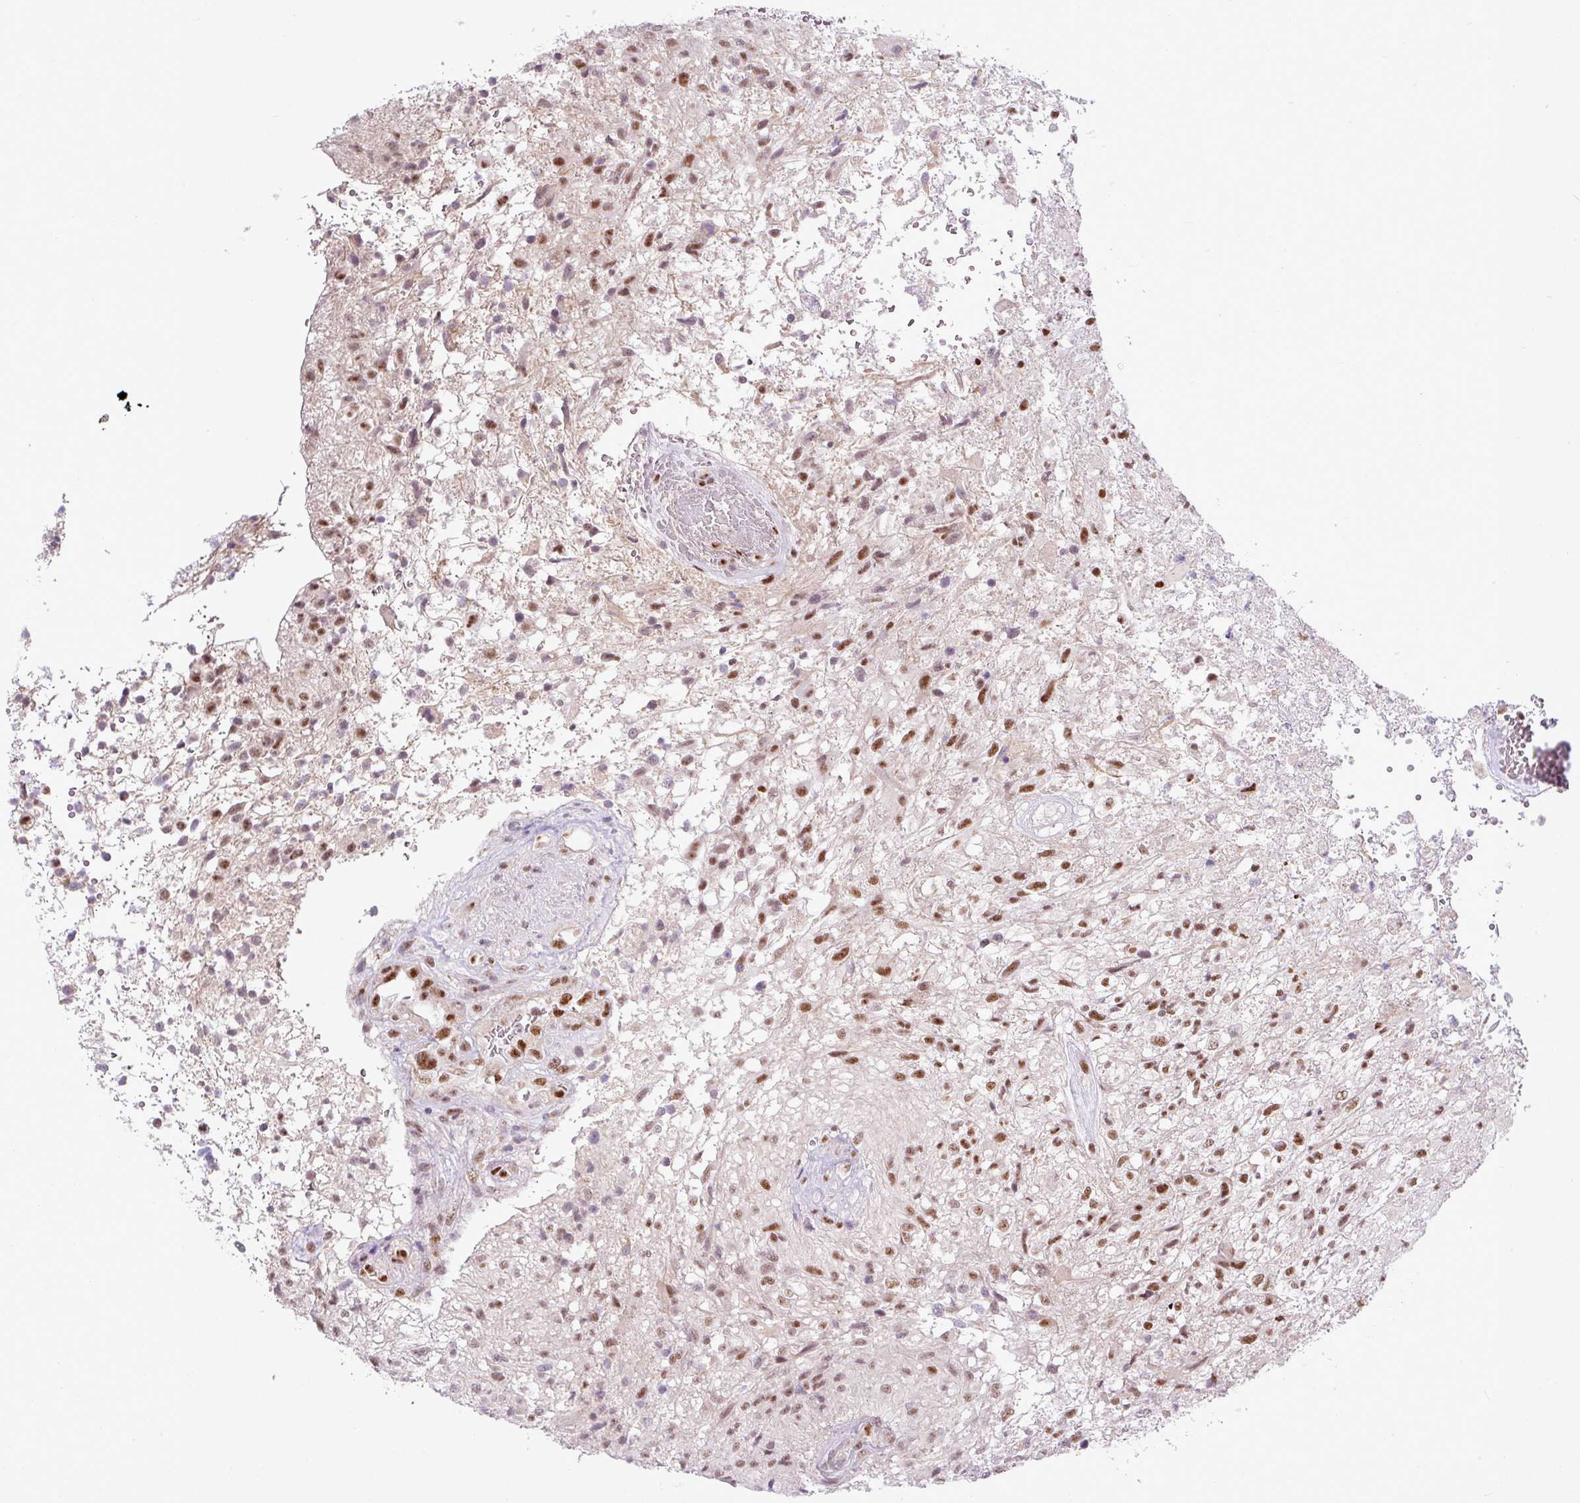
{"staining": {"intensity": "moderate", "quantity": ">75%", "location": "nuclear"}, "tissue": "glioma", "cell_type": "Tumor cells", "image_type": "cancer", "snomed": [{"axis": "morphology", "description": "Glioma, malignant, High grade"}, {"axis": "topography", "description": "Brain"}], "caption": "Immunohistochemical staining of human malignant glioma (high-grade) demonstrates moderate nuclear protein expression in approximately >75% of tumor cells.", "gene": "ZNF217", "patient": {"sex": "male", "age": 56}}